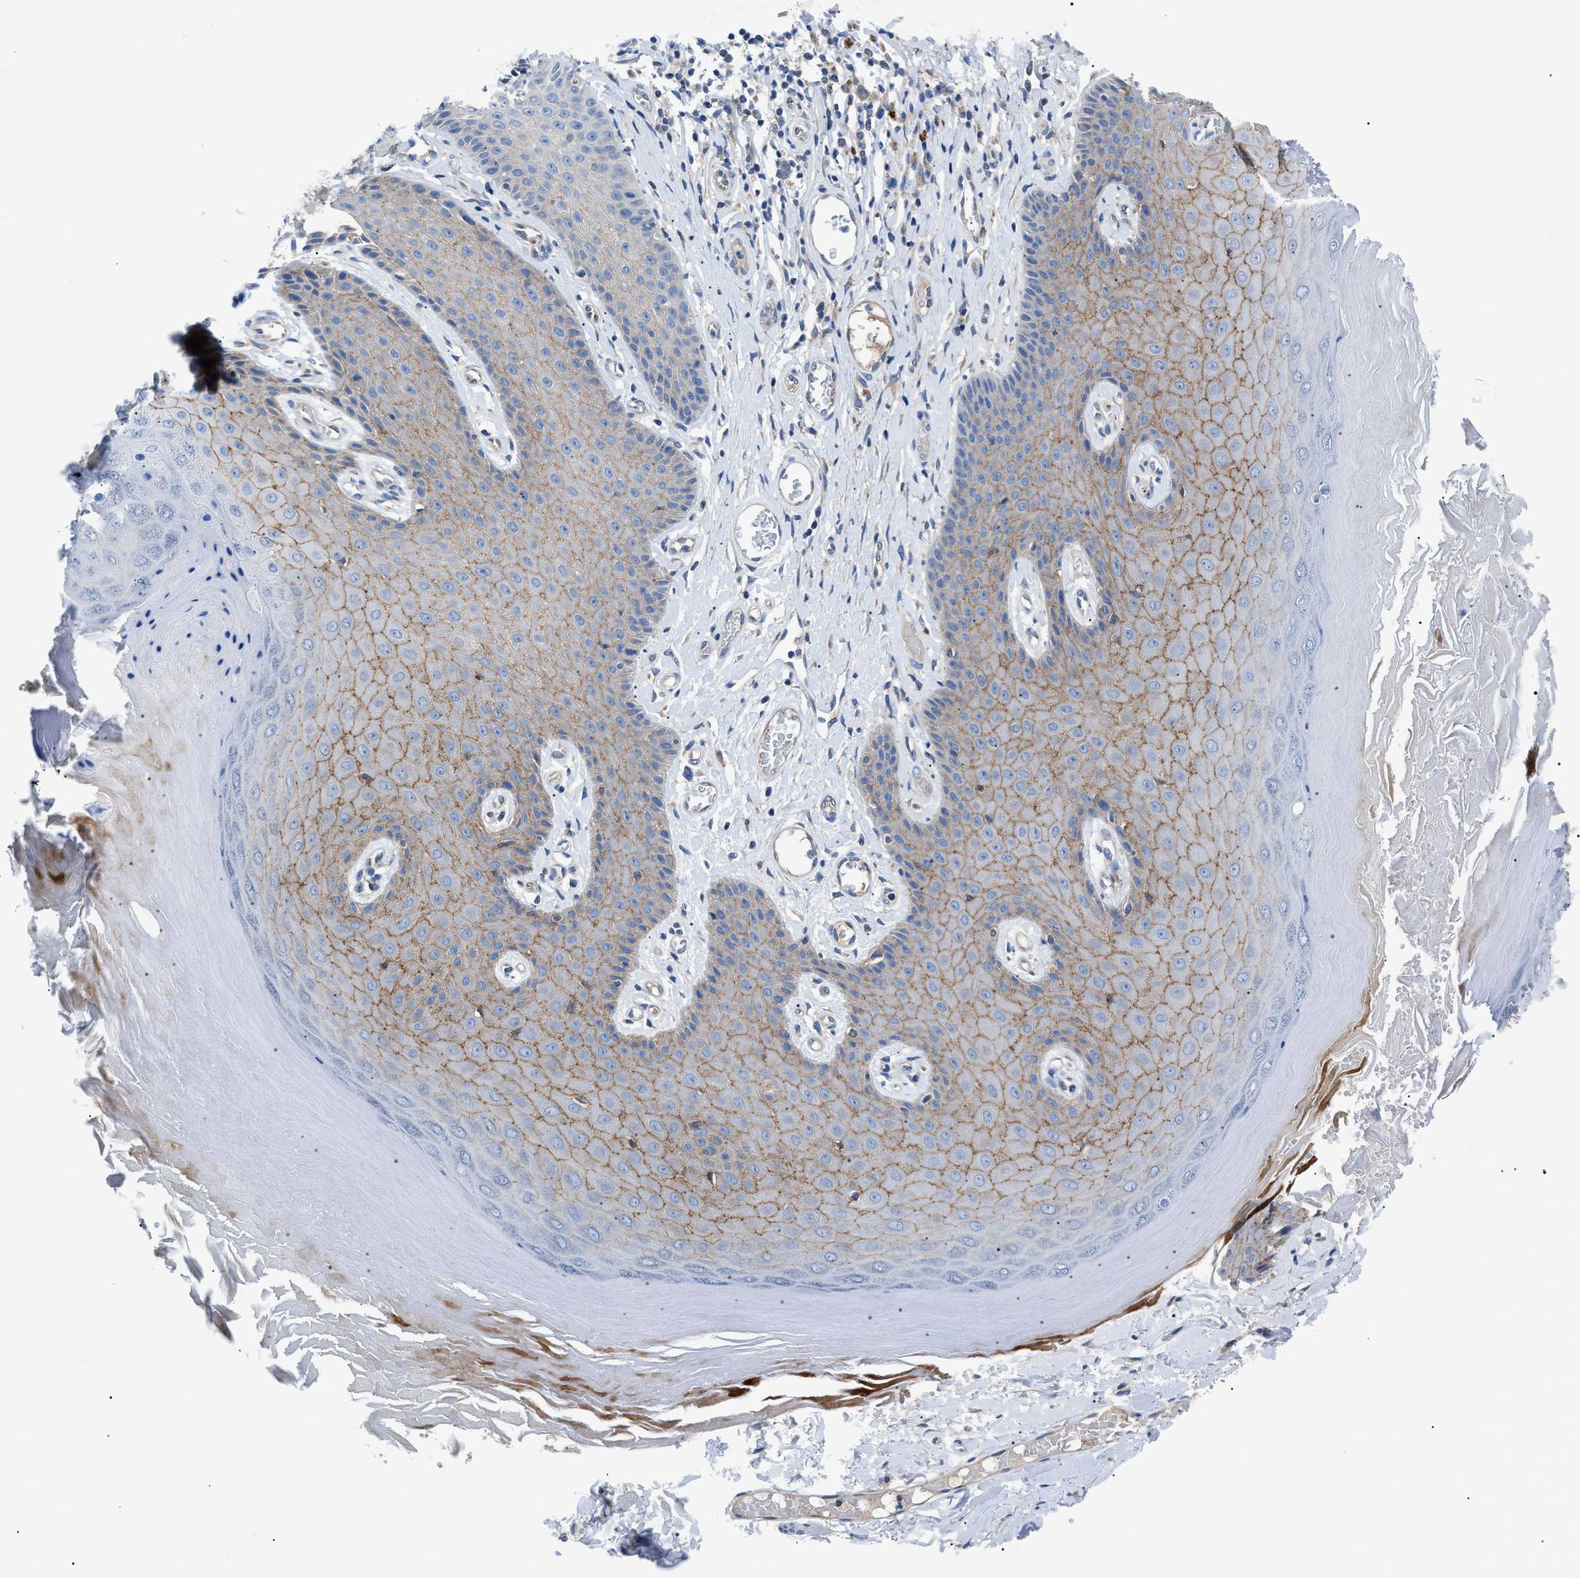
{"staining": {"intensity": "weak", "quantity": ">75%", "location": "cytoplasmic/membranous"}, "tissue": "skin", "cell_type": "Epidermal cells", "image_type": "normal", "snomed": [{"axis": "morphology", "description": "Normal tissue, NOS"}, {"axis": "topography", "description": "Vulva"}], "caption": "Immunohistochemistry (IHC) (DAB) staining of unremarkable skin displays weak cytoplasmic/membranous protein positivity in about >75% of epidermal cells. The protein is shown in brown color, while the nuclei are stained blue.", "gene": "ZDHHC24", "patient": {"sex": "female", "age": 73}}